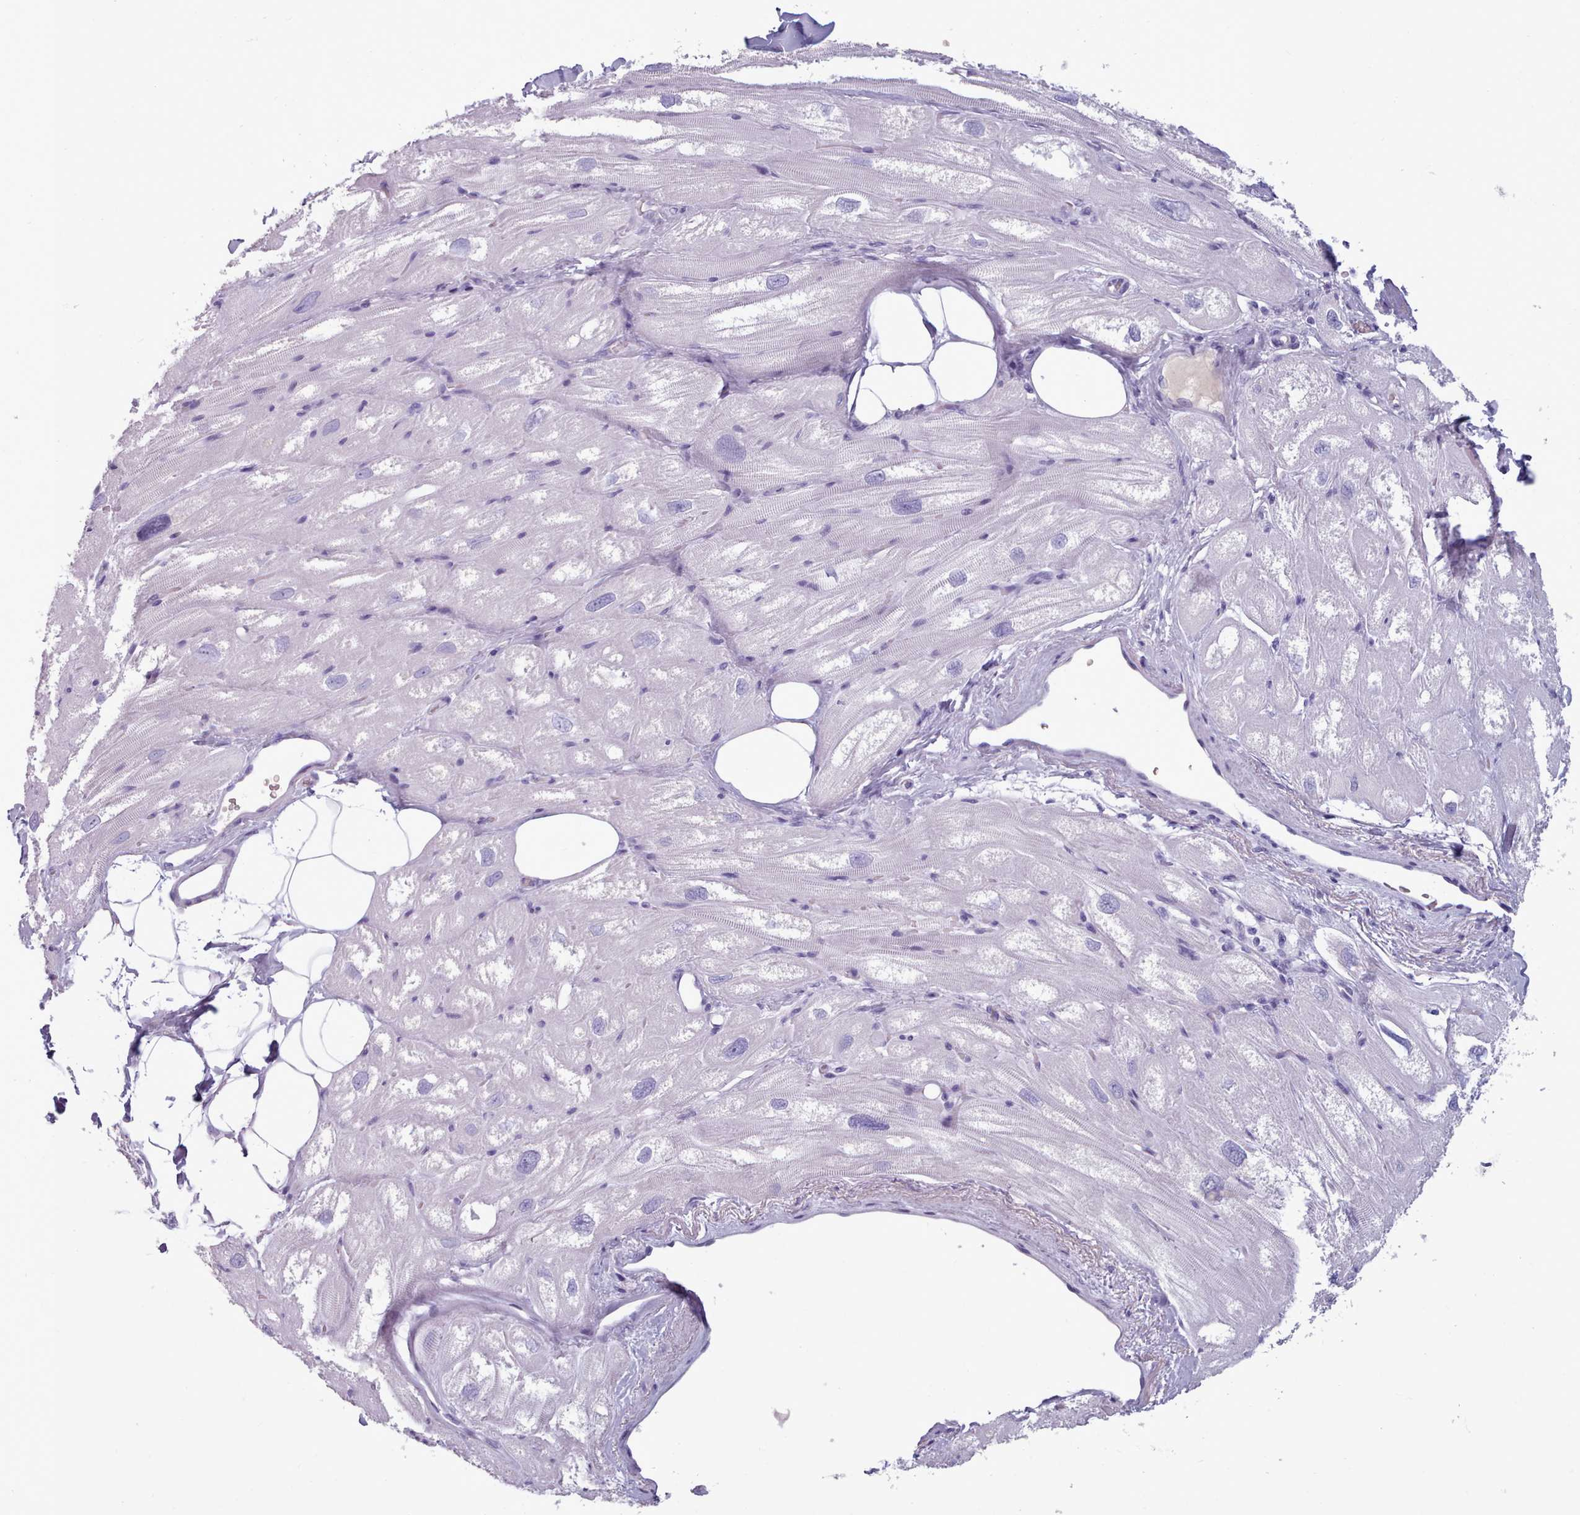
{"staining": {"intensity": "negative", "quantity": "none", "location": "none"}, "tissue": "heart muscle", "cell_type": "Cardiomyocytes", "image_type": "normal", "snomed": [{"axis": "morphology", "description": "Normal tissue, NOS"}, {"axis": "topography", "description": "Heart"}], "caption": "This image is of normal heart muscle stained with immunohistochemistry to label a protein in brown with the nuclei are counter-stained blue. There is no expression in cardiomyocytes. Nuclei are stained in blue.", "gene": "ZNF43", "patient": {"sex": "male", "age": 50}}